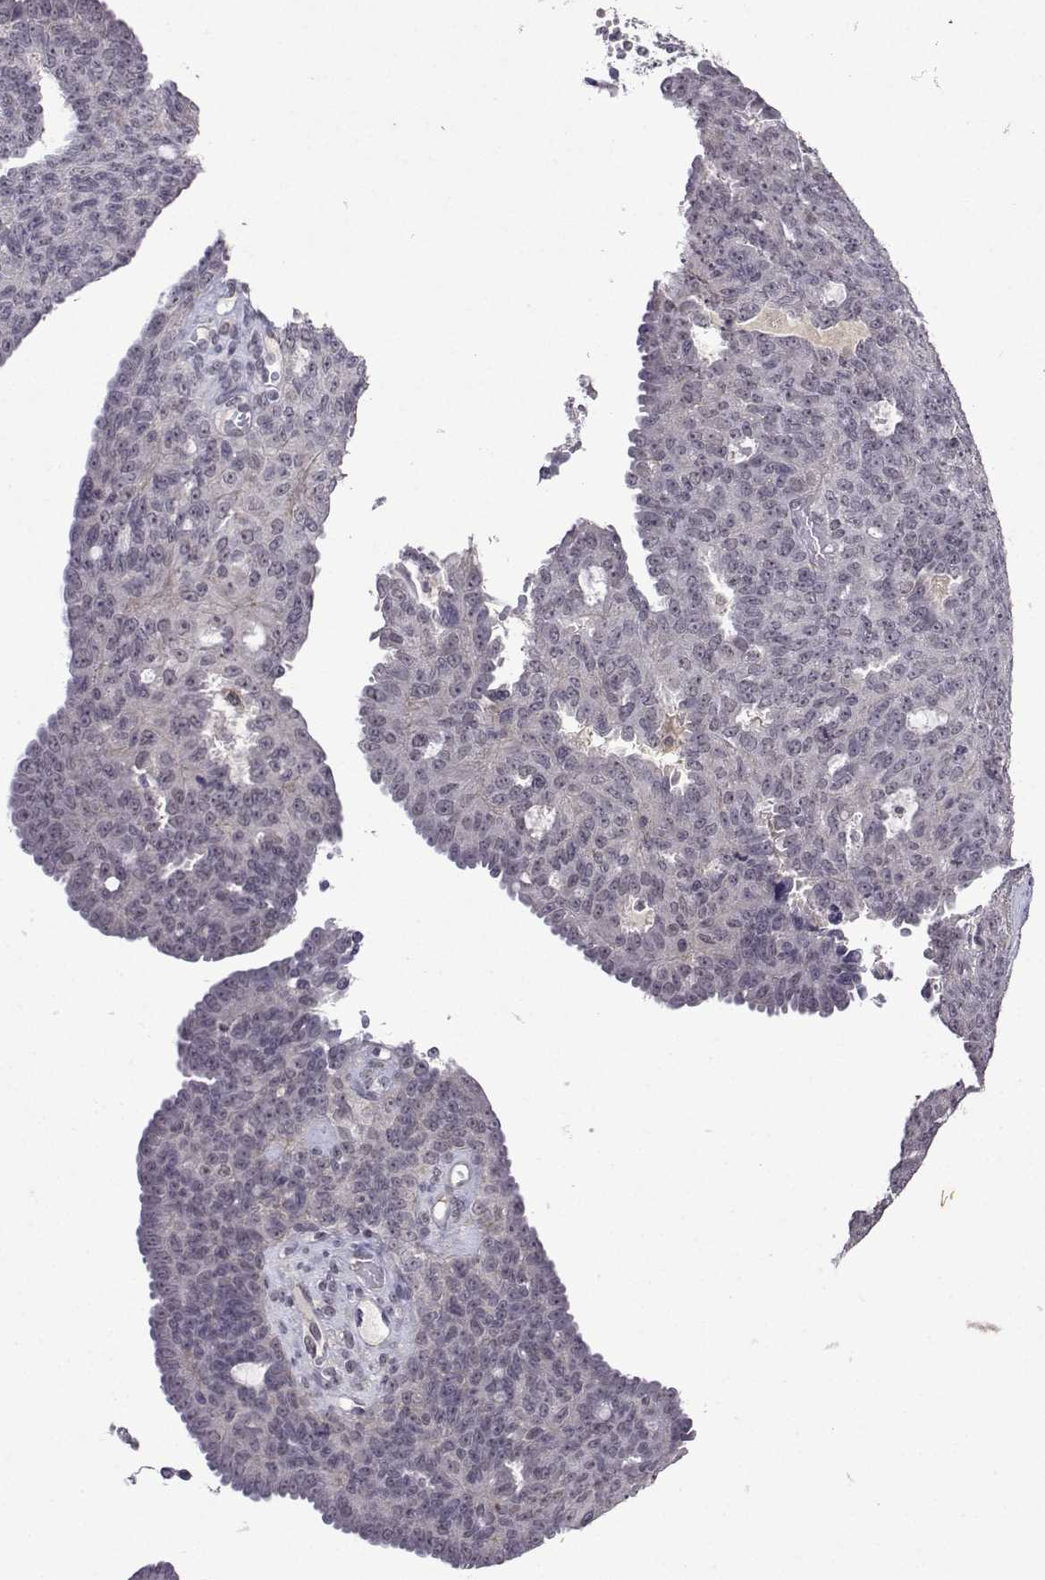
{"staining": {"intensity": "negative", "quantity": "none", "location": "none"}, "tissue": "ovarian cancer", "cell_type": "Tumor cells", "image_type": "cancer", "snomed": [{"axis": "morphology", "description": "Cystadenocarcinoma, serous, NOS"}, {"axis": "topography", "description": "Ovary"}], "caption": "This is an immunohistochemistry (IHC) image of ovarian cancer. There is no positivity in tumor cells.", "gene": "CCL28", "patient": {"sex": "female", "age": 71}}